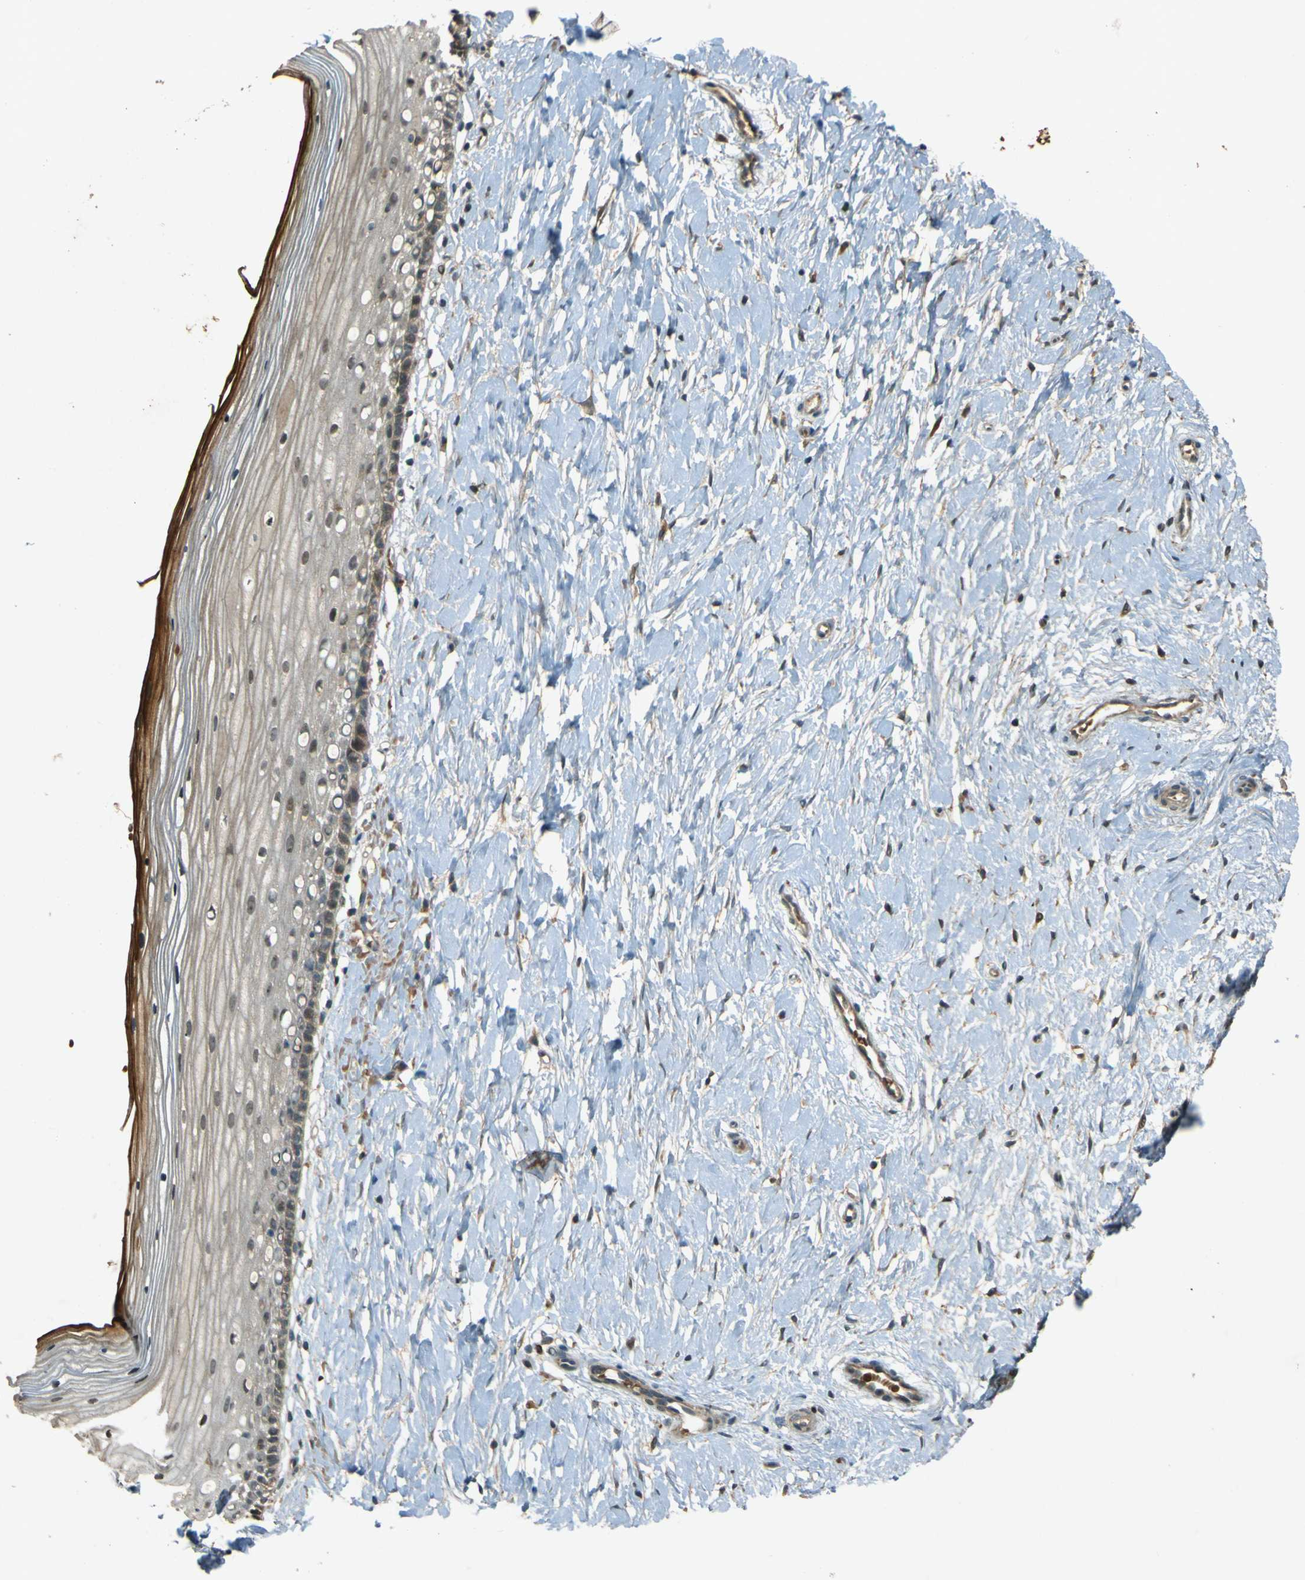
{"staining": {"intensity": "weak", "quantity": "25%-75%", "location": "cytoplasmic/membranous"}, "tissue": "cervix", "cell_type": "Glandular cells", "image_type": "normal", "snomed": [{"axis": "morphology", "description": "Normal tissue, NOS"}, {"axis": "topography", "description": "Cervix"}], "caption": "Protein staining of unremarkable cervix exhibits weak cytoplasmic/membranous positivity in approximately 25%-75% of glandular cells. (Brightfield microscopy of DAB IHC at high magnification).", "gene": "MPDZ", "patient": {"sex": "female", "age": 39}}